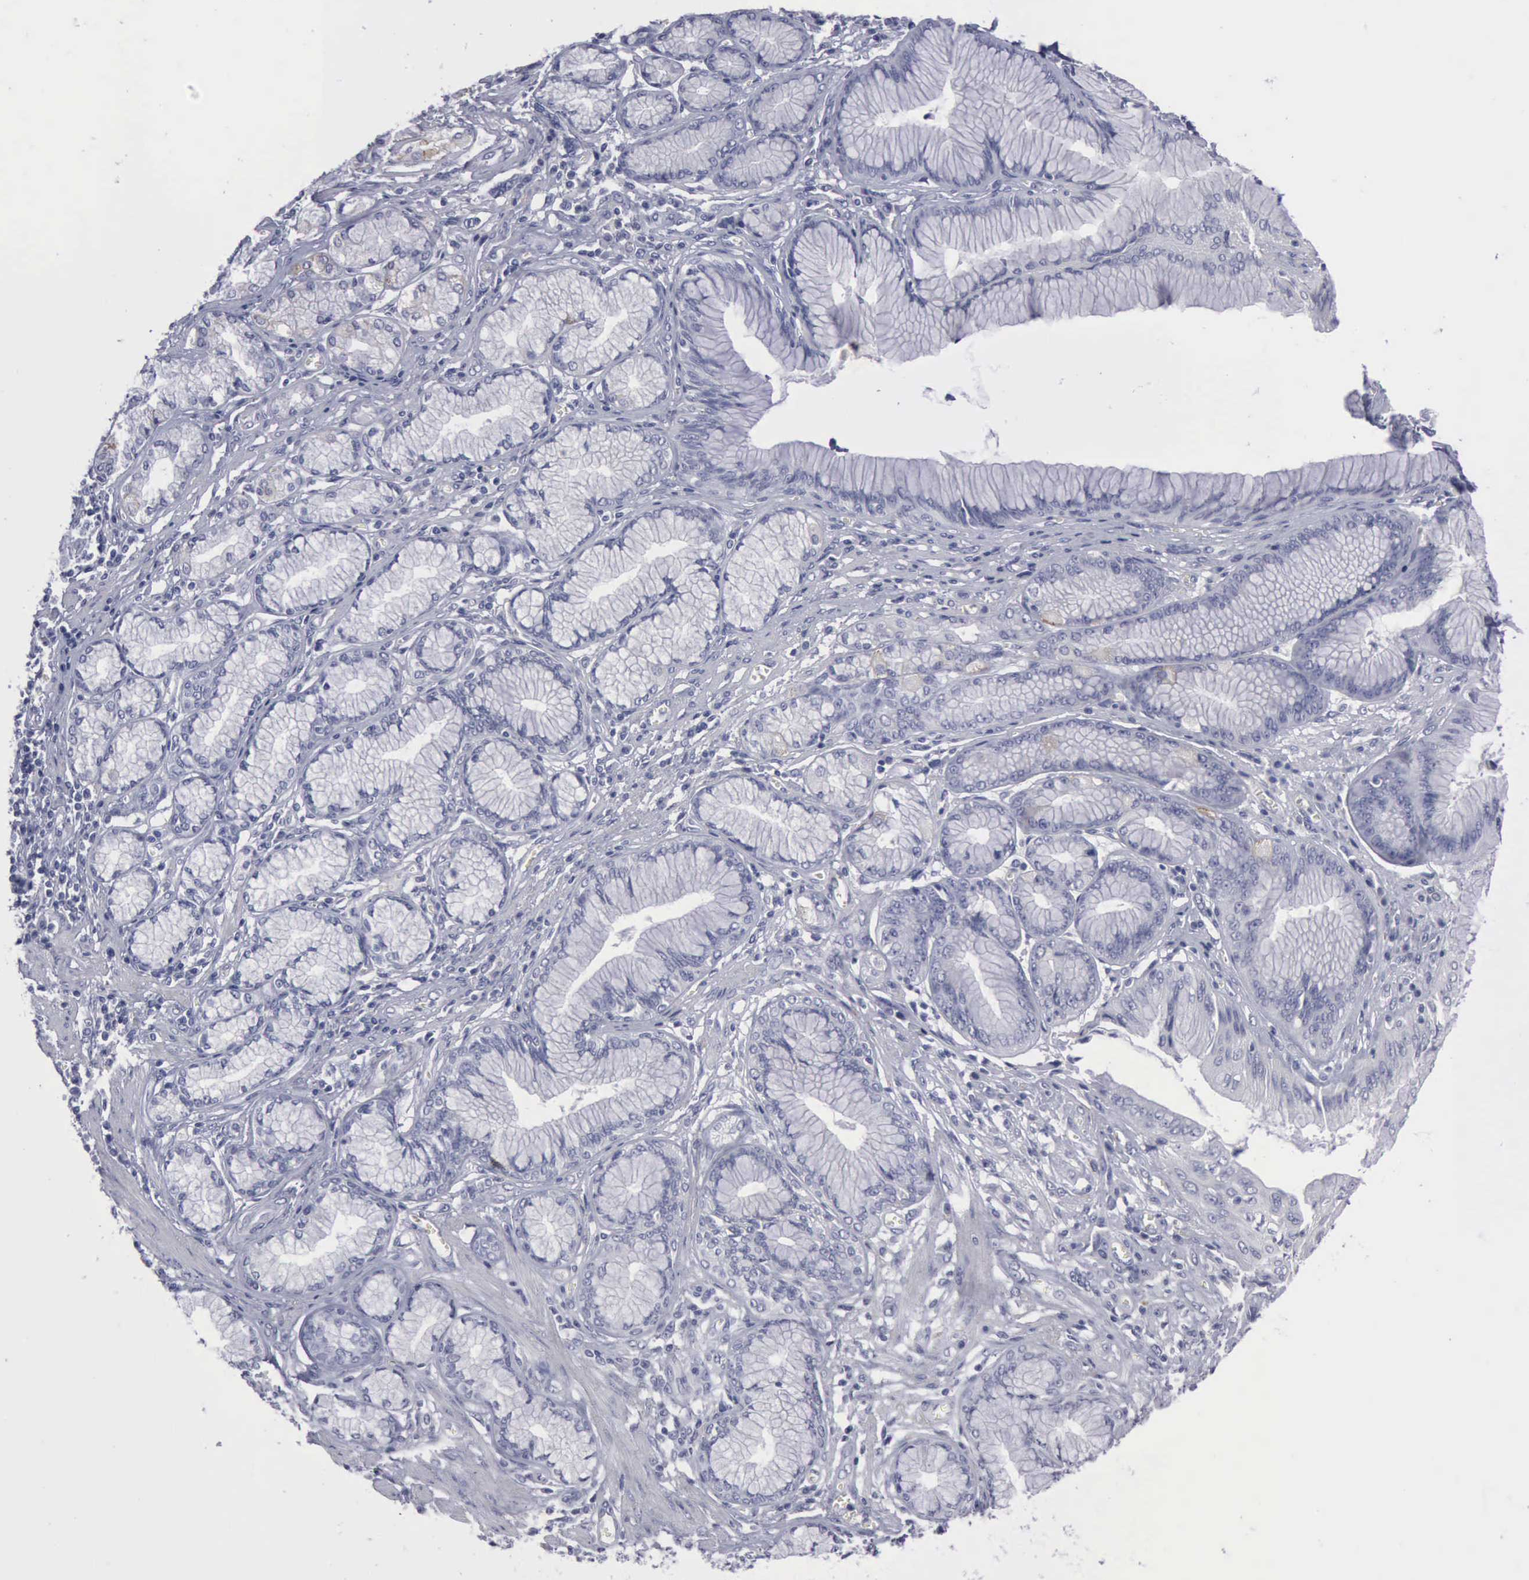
{"staining": {"intensity": "negative", "quantity": "none", "location": "none"}, "tissue": "stomach cancer", "cell_type": "Tumor cells", "image_type": "cancer", "snomed": [{"axis": "morphology", "description": "Adenocarcinoma, NOS"}, {"axis": "topography", "description": "Pancreas"}, {"axis": "topography", "description": "Stomach, upper"}], "caption": "IHC image of neoplastic tissue: human stomach adenocarcinoma stained with DAB (3,3'-diaminobenzidine) demonstrates no significant protein positivity in tumor cells. (Stains: DAB (3,3'-diaminobenzidine) immunohistochemistry with hematoxylin counter stain, Microscopy: brightfield microscopy at high magnification).", "gene": "CDH2", "patient": {"sex": "male", "age": 77}}